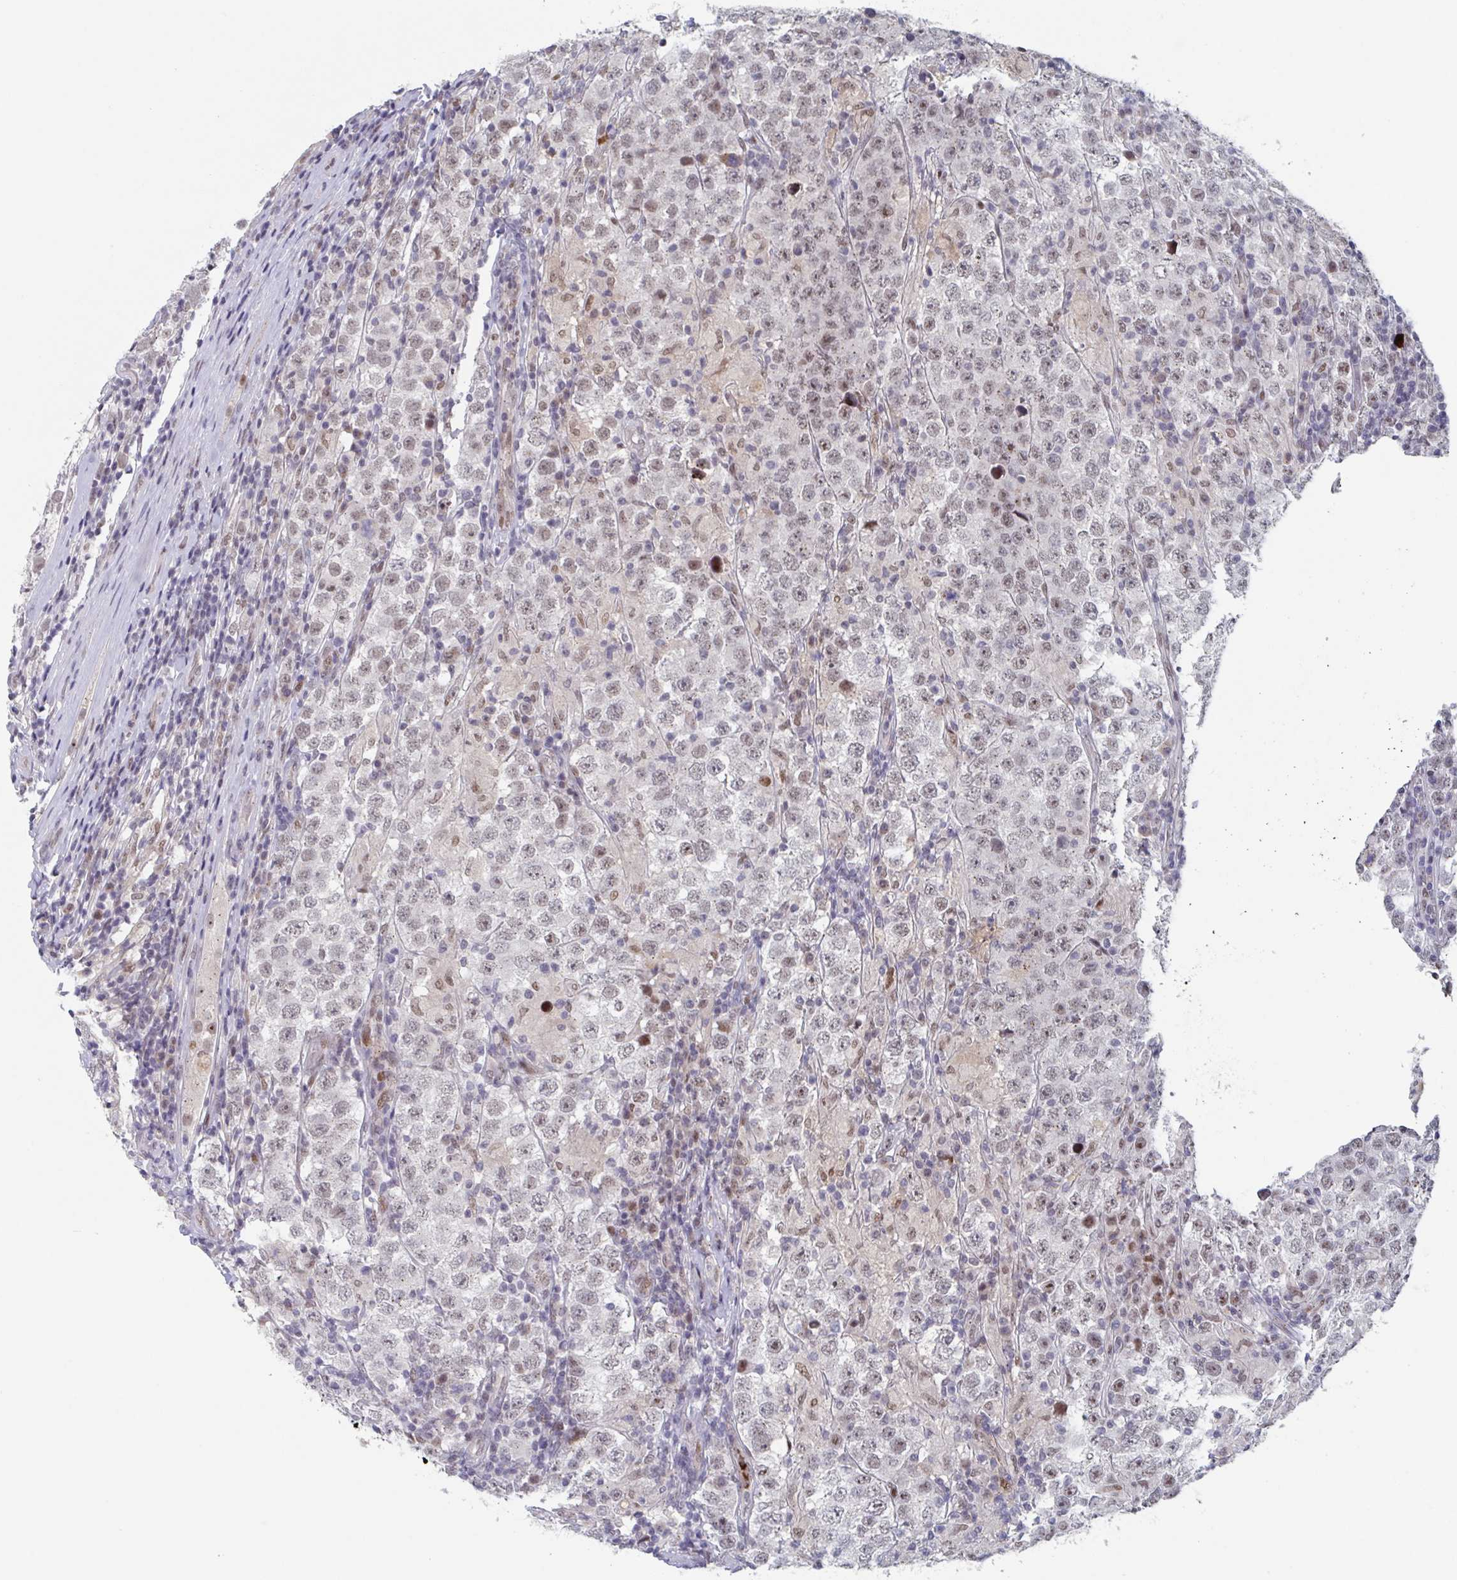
{"staining": {"intensity": "weak", "quantity": ">75%", "location": "nuclear"}, "tissue": "testis cancer", "cell_type": "Tumor cells", "image_type": "cancer", "snomed": [{"axis": "morphology", "description": "Normal tissue, NOS"}, {"axis": "morphology", "description": "Urothelial carcinoma, High grade"}, {"axis": "morphology", "description": "Seminoma, NOS"}, {"axis": "morphology", "description": "Carcinoma, Embryonal, NOS"}, {"axis": "topography", "description": "Urinary bladder"}, {"axis": "topography", "description": "Testis"}], "caption": "Testis seminoma stained with a brown dye displays weak nuclear positive positivity in about >75% of tumor cells.", "gene": "RNF212", "patient": {"sex": "male", "age": 41}}